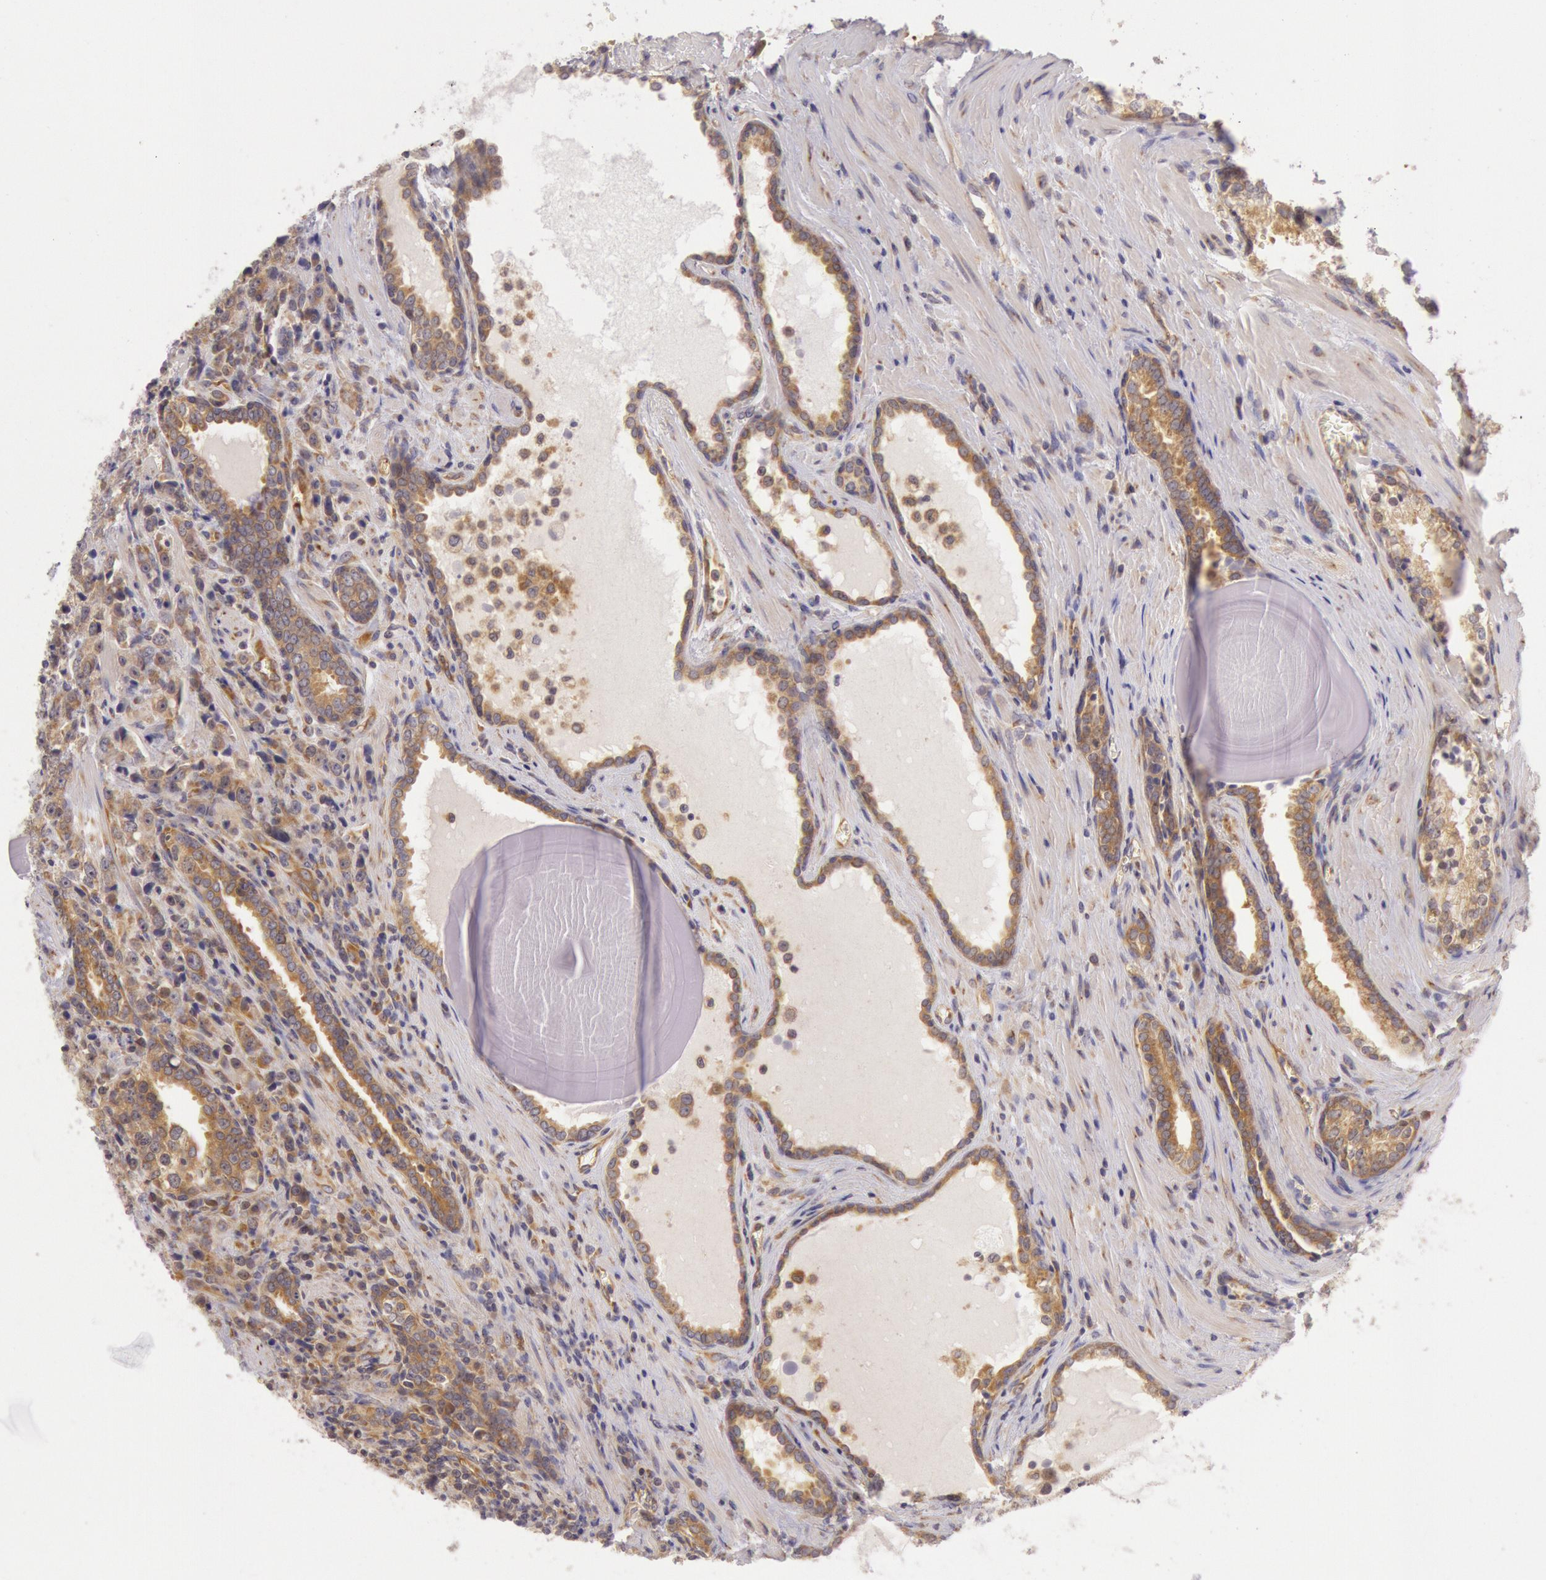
{"staining": {"intensity": "moderate", "quantity": ">75%", "location": "cytoplasmic/membranous"}, "tissue": "prostate cancer", "cell_type": "Tumor cells", "image_type": "cancer", "snomed": [{"axis": "morphology", "description": "Adenocarcinoma, High grade"}, {"axis": "topography", "description": "Prostate"}], "caption": "There is medium levels of moderate cytoplasmic/membranous staining in tumor cells of adenocarcinoma (high-grade) (prostate), as demonstrated by immunohistochemical staining (brown color).", "gene": "CHUK", "patient": {"sex": "male", "age": 71}}